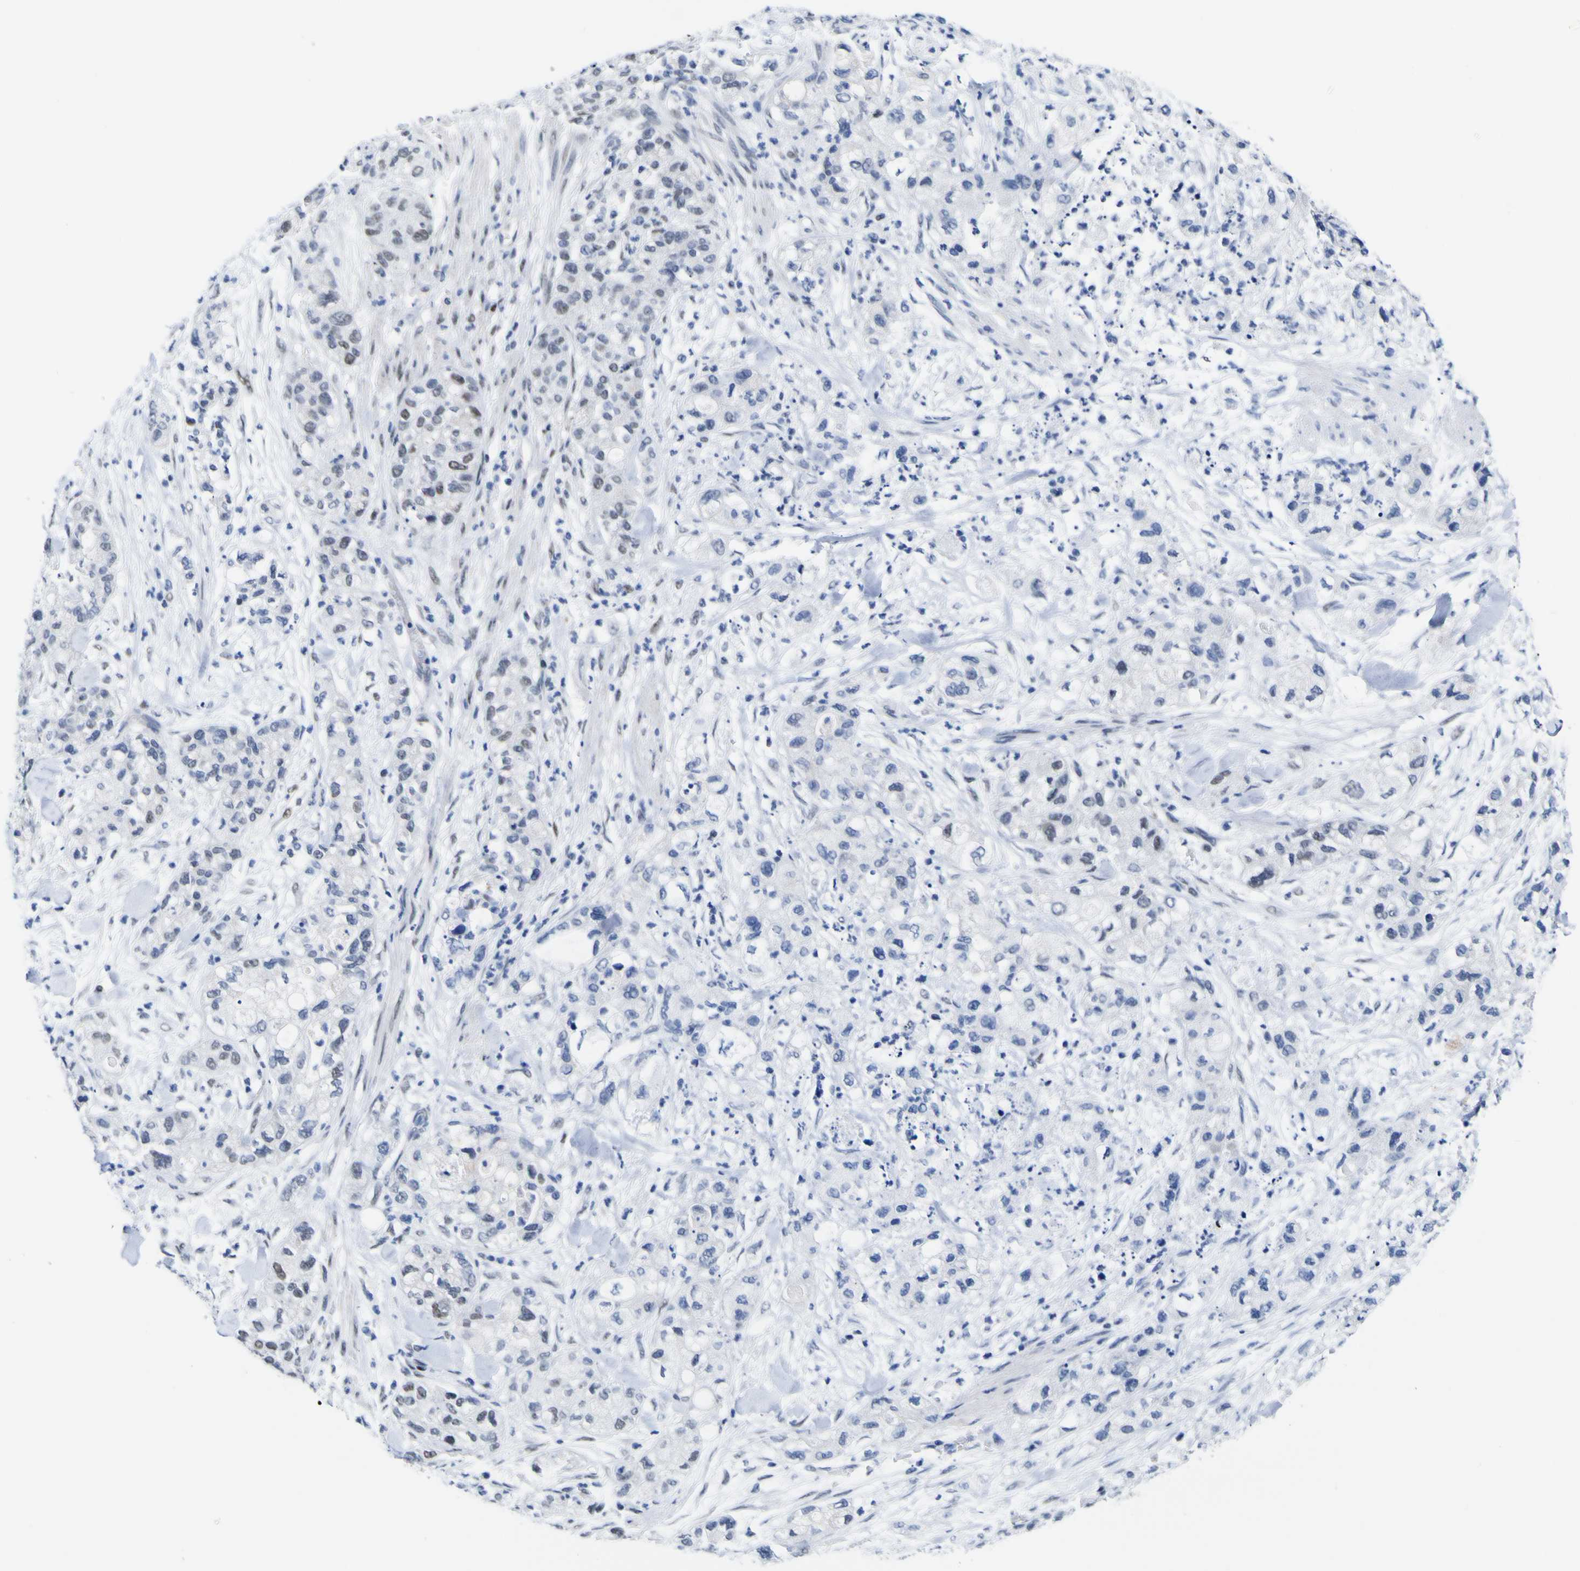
{"staining": {"intensity": "weak", "quantity": "<25%", "location": "nuclear"}, "tissue": "pancreatic cancer", "cell_type": "Tumor cells", "image_type": "cancer", "snomed": [{"axis": "morphology", "description": "Adenocarcinoma, NOS"}, {"axis": "topography", "description": "Pancreas"}], "caption": "This is an IHC photomicrograph of human pancreatic adenocarcinoma. There is no staining in tumor cells.", "gene": "MBD3", "patient": {"sex": "female", "age": 78}}